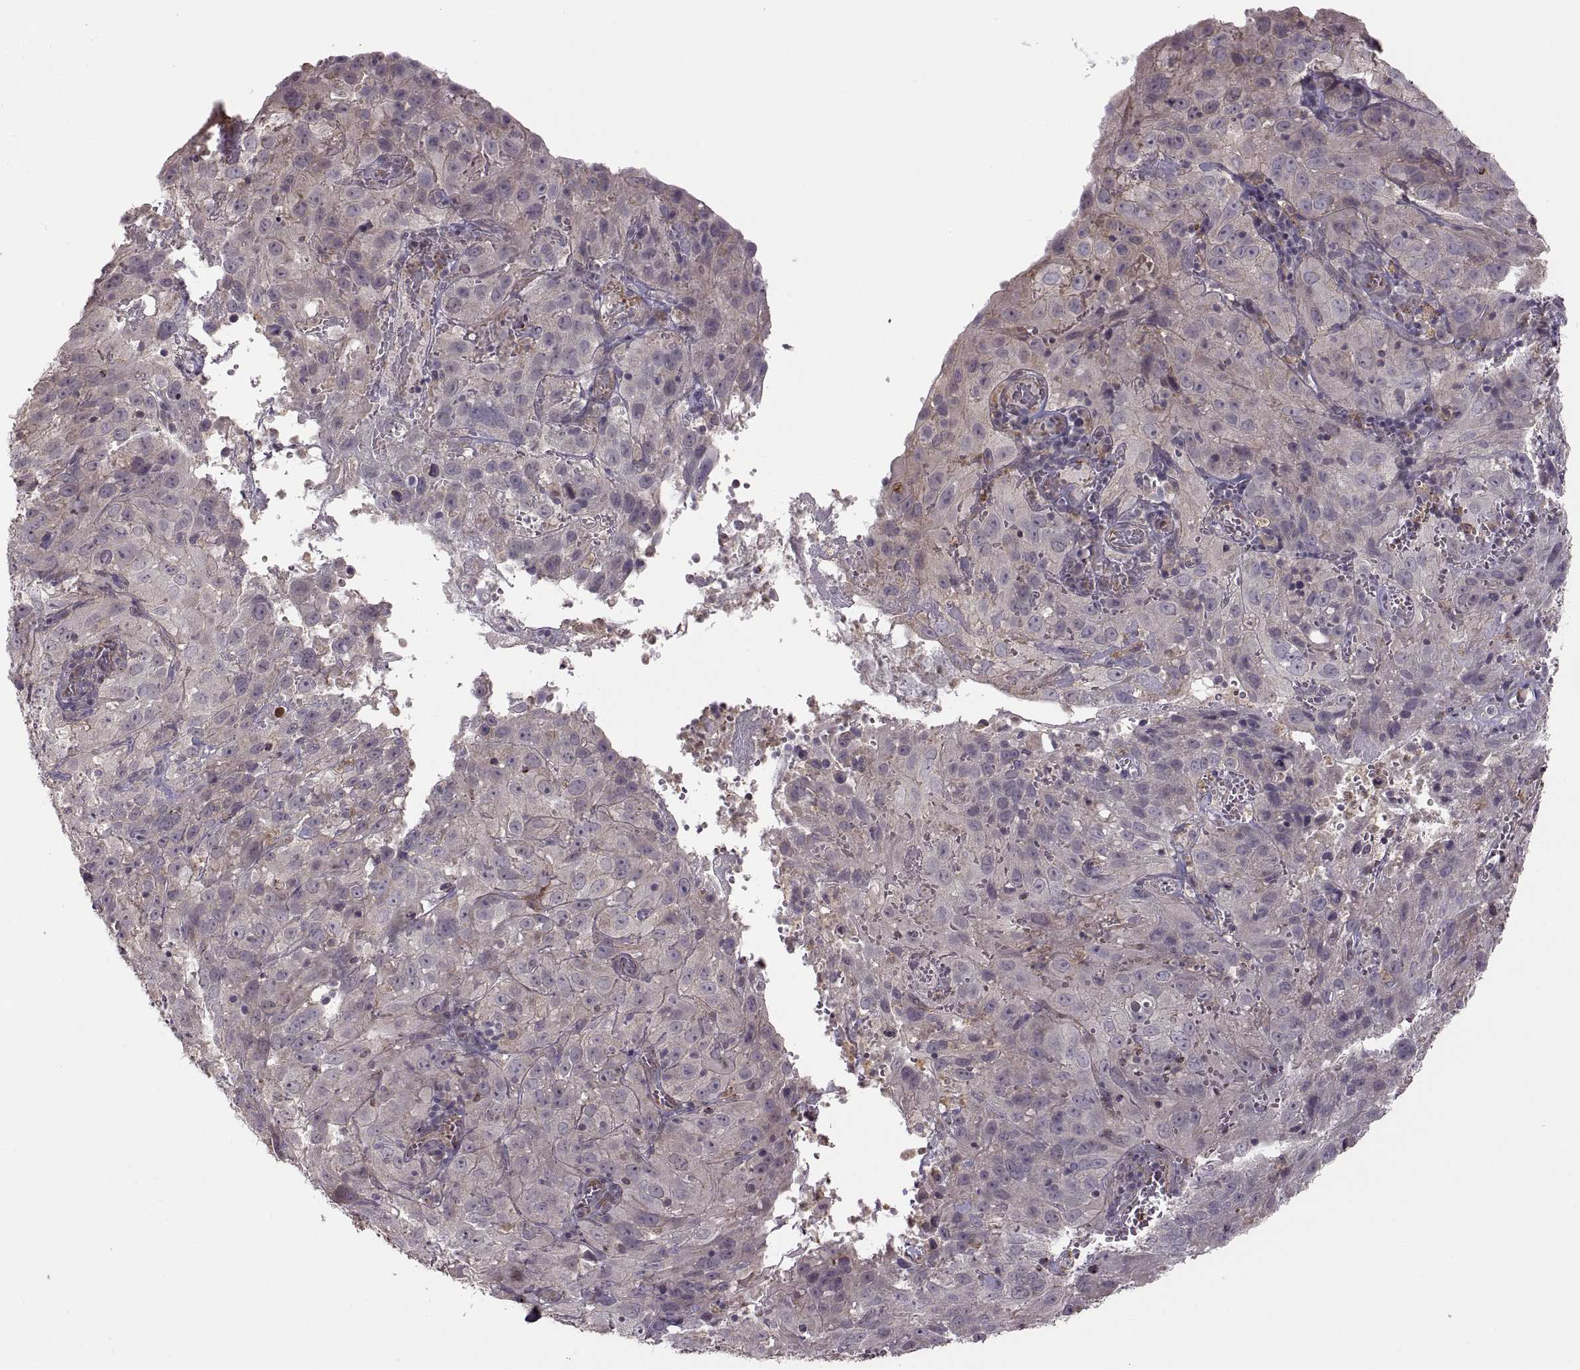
{"staining": {"intensity": "negative", "quantity": "none", "location": "none"}, "tissue": "cervical cancer", "cell_type": "Tumor cells", "image_type": "cancer", "snomed": [{"axis": "morphology", "description": "Squamous cell carcinoma, NOS"}, {"axis": "topography", "description": "Cervix"}], "caption": "Cervical cancer was stained to show a protein in brown. There is no significant expression in tumor cells.", "gene": "PIERCE1", "patient": {"sex": "female", "age": 32}}